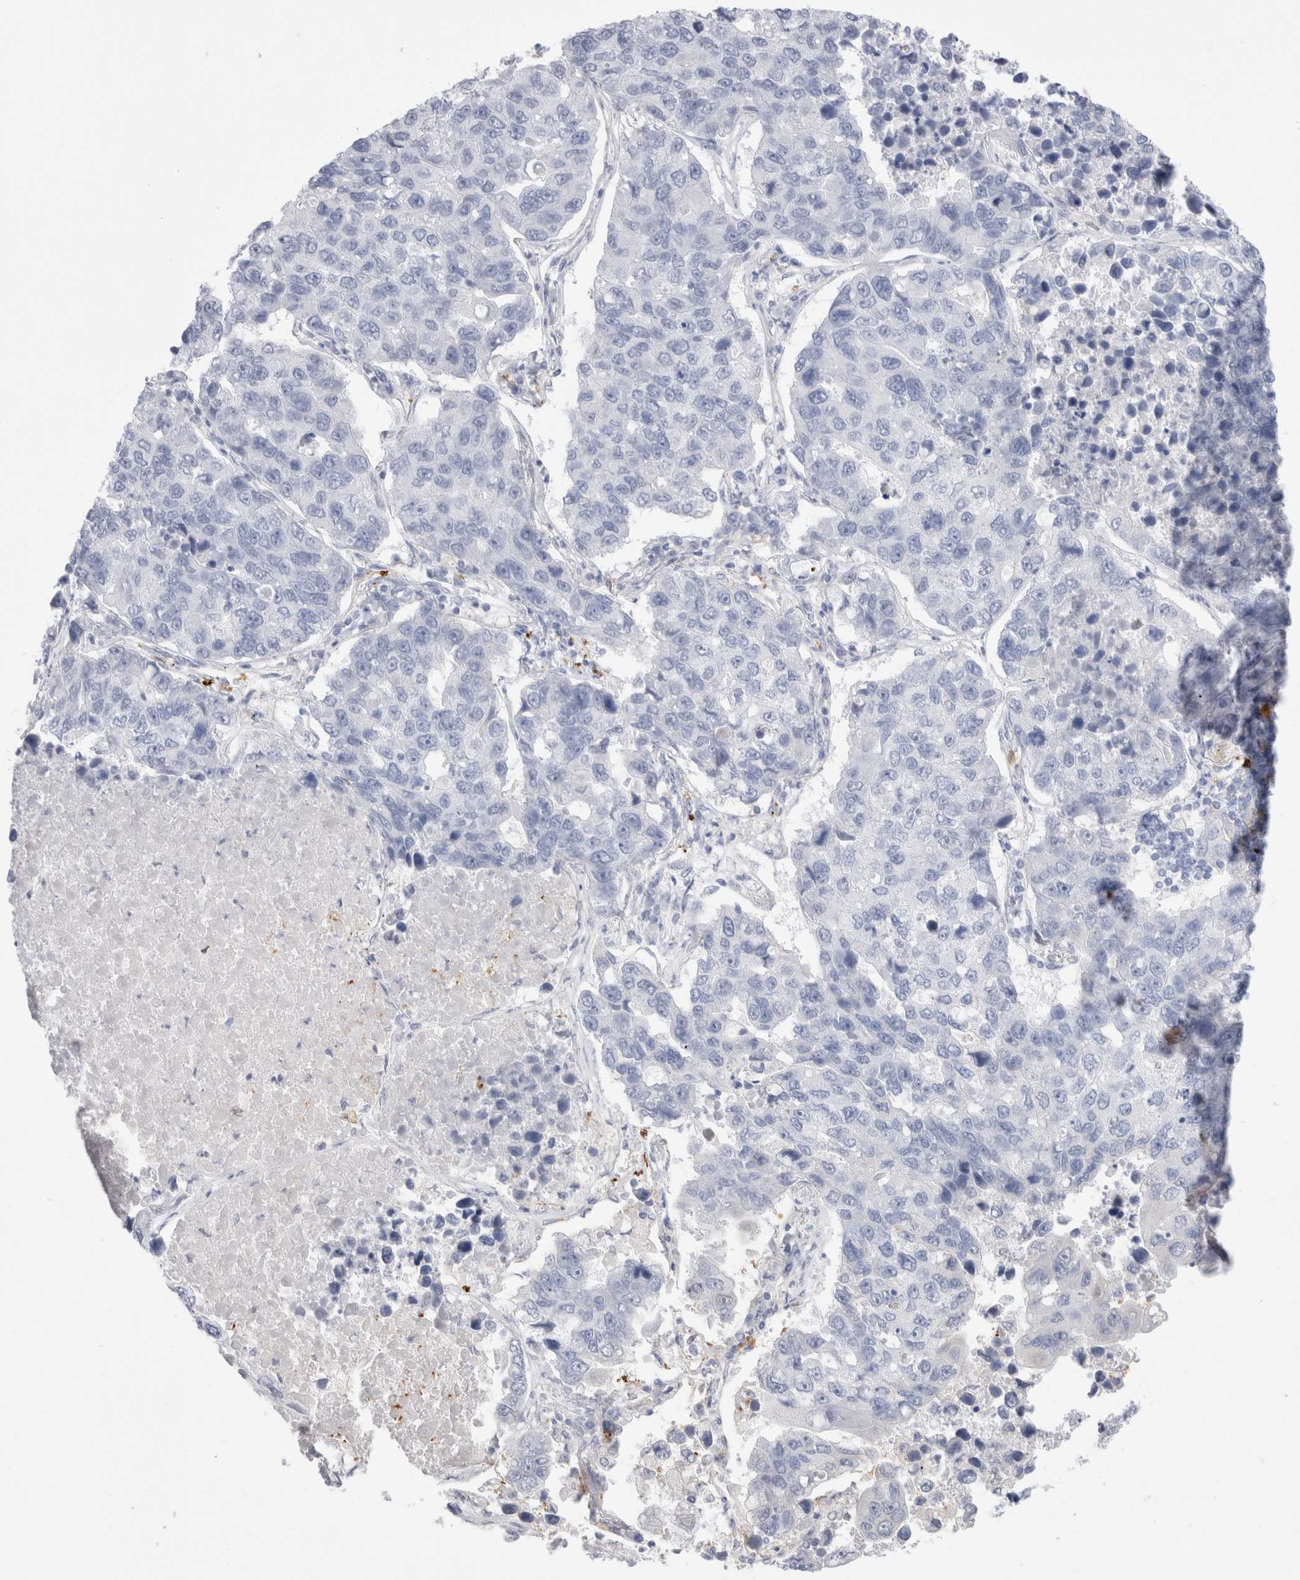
{"staining": {"intensity": "negative", "quantity": "none", "location": "none"}, "tissue": "lung cancer", "cell_type": "Tumor cells", "image_type": "cancer", "snomed": [{"axis": "morphology", "description": "Adenocarcinoma, NOS"}, {"axis": "topography", "description": "Lung"}], "caption": "Human lung adenocarcinoma stained for a protein using immunohistochemistry (IHC) displays no expression in tumor cells.", "gene": "NAPEPLD", "patient": {"sex": "male", "age": 64}}